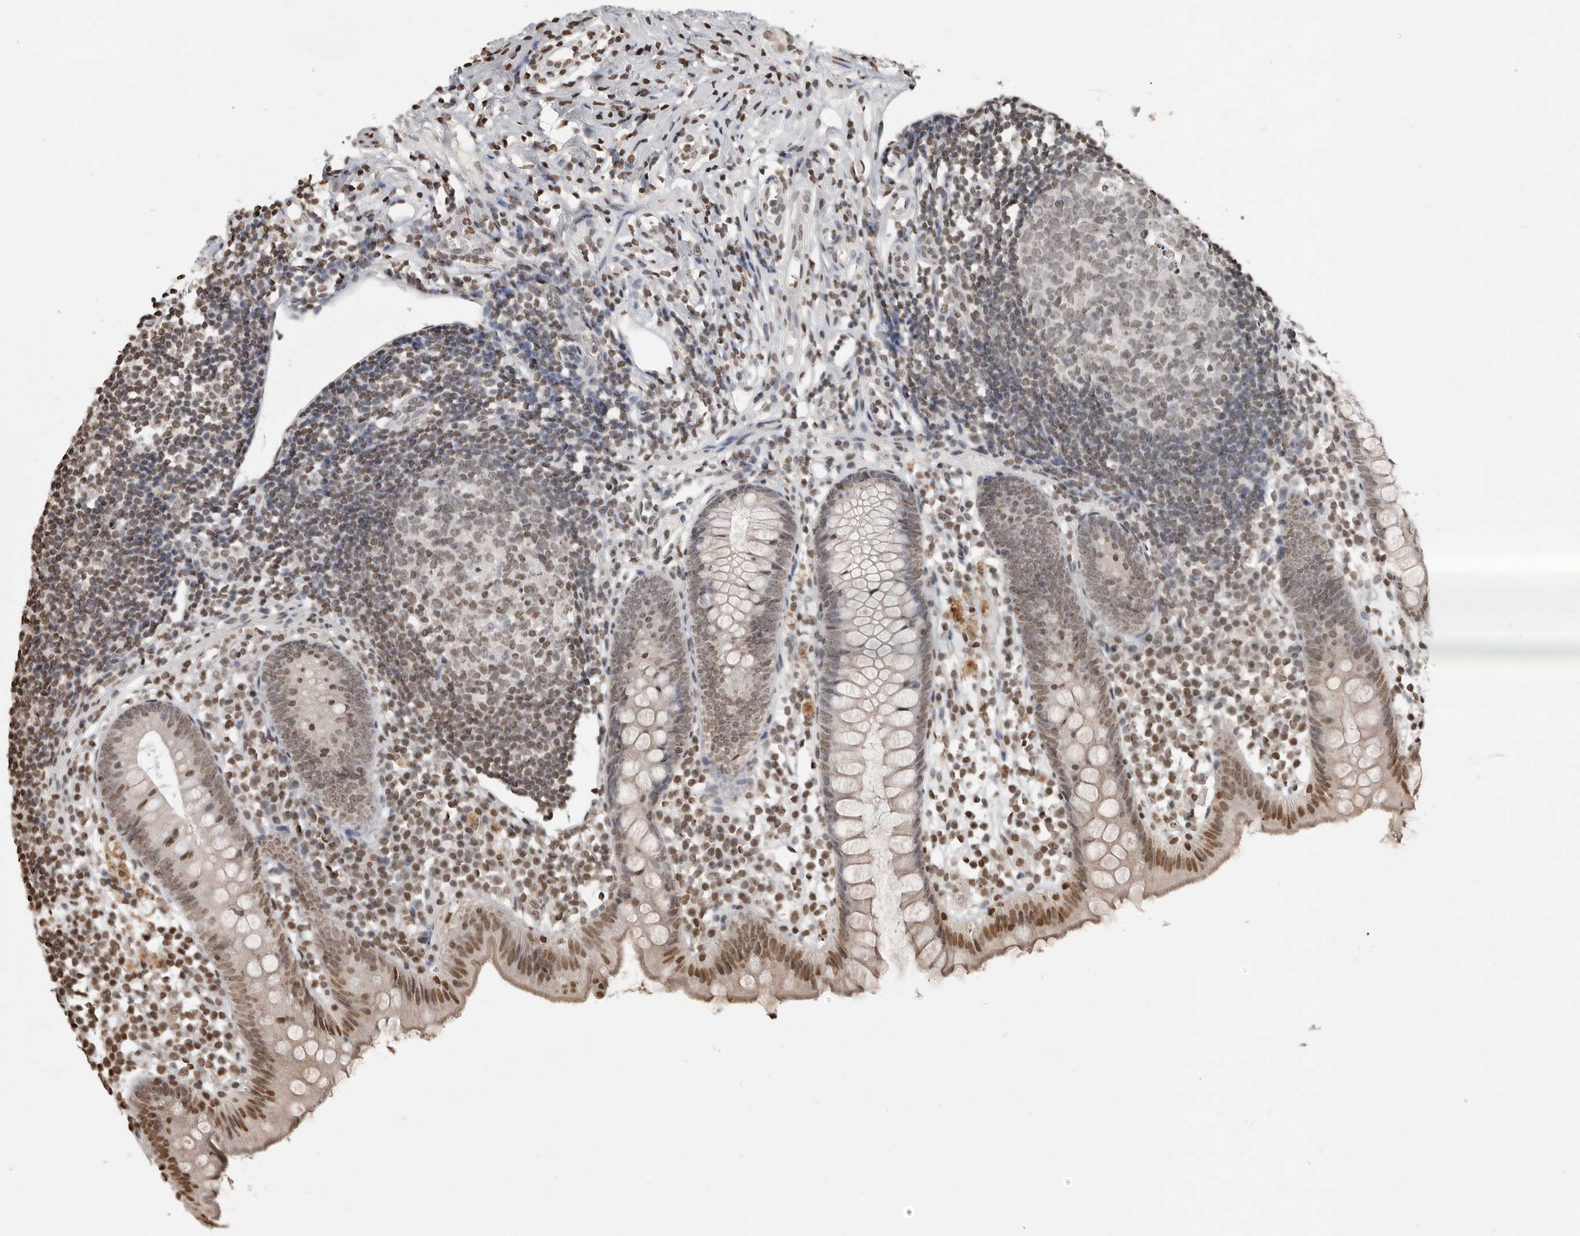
{"staining": {"intensity": "moderate", "quantity": "25%-75%", "location": "nuclear"}, "tissue": "appendix", "cell_type": "Glandular cells", "image_type": "normal", "snomed": [{"axis": "morphology", "description": "Normal tissue, NOS"}, {"axis": "topography", "description": "Appendix"}], "caption": "Protein expression analysis of normal appendix exhibits moderate nuclear positivity in about 25%-75% of glandular cells. Immunohistochemistry stains the protein in brown and the nuclei are stained blue.", "gene": "WDR45", "patient": {"sex": "female", "age": 20}}